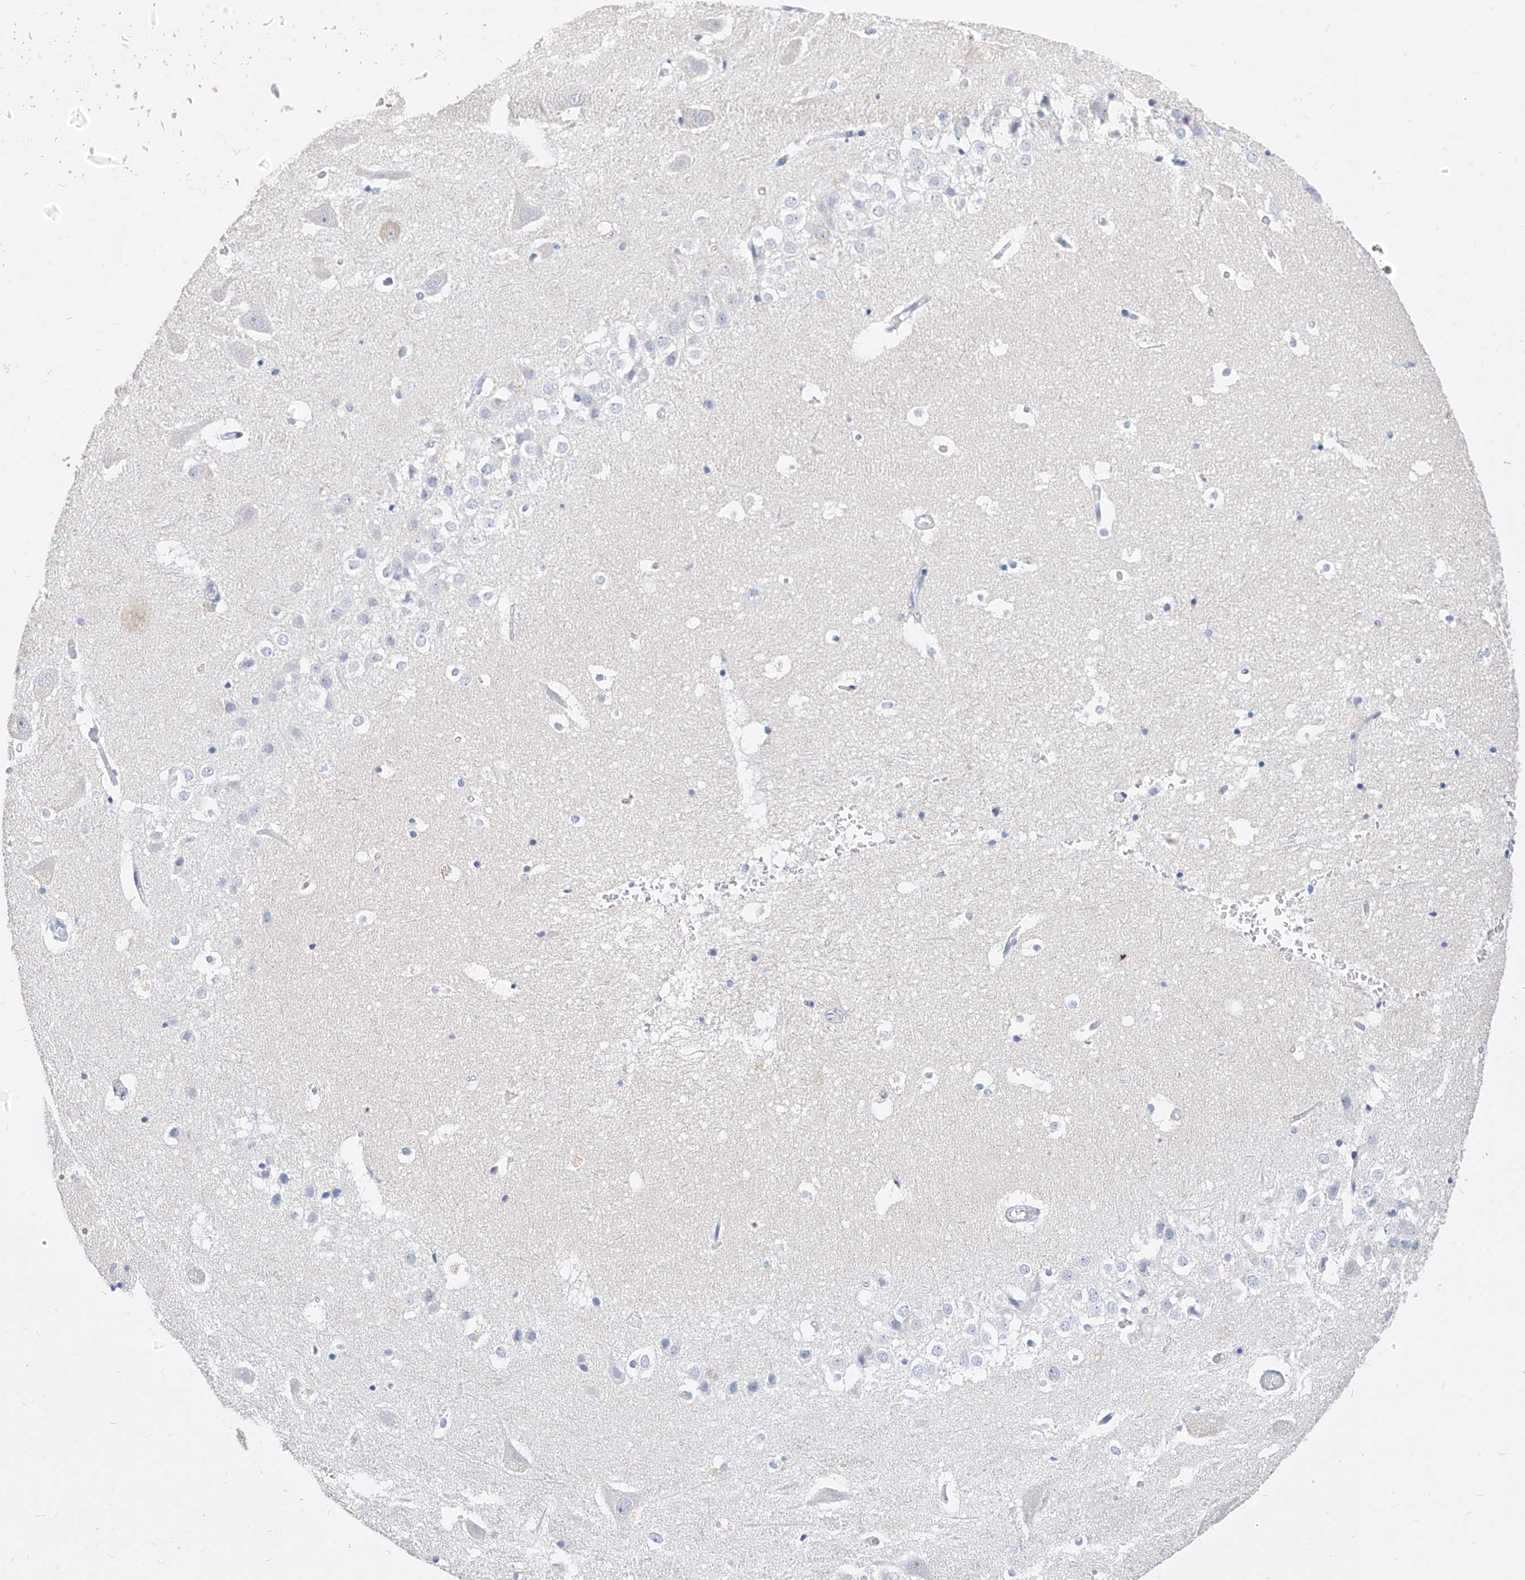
{"staining": {"intensity": "negative", "quantity": "none", "location": "none"}, "tissue": "hippocampus", "cell_type": "Glial cells", "image_type": "normal", "snomed": [{"axis": "morphology", "description": "Normal tissue, NOS"}, {"axis": "topography", "description": "Hippocampus"}], "caption": "This is a histopathology image of IHC staining of benign hippocampus, which shows no expression in glial cells.", "gene": "ZZEF1", "patient": {"sex": "female", "age": 52}}